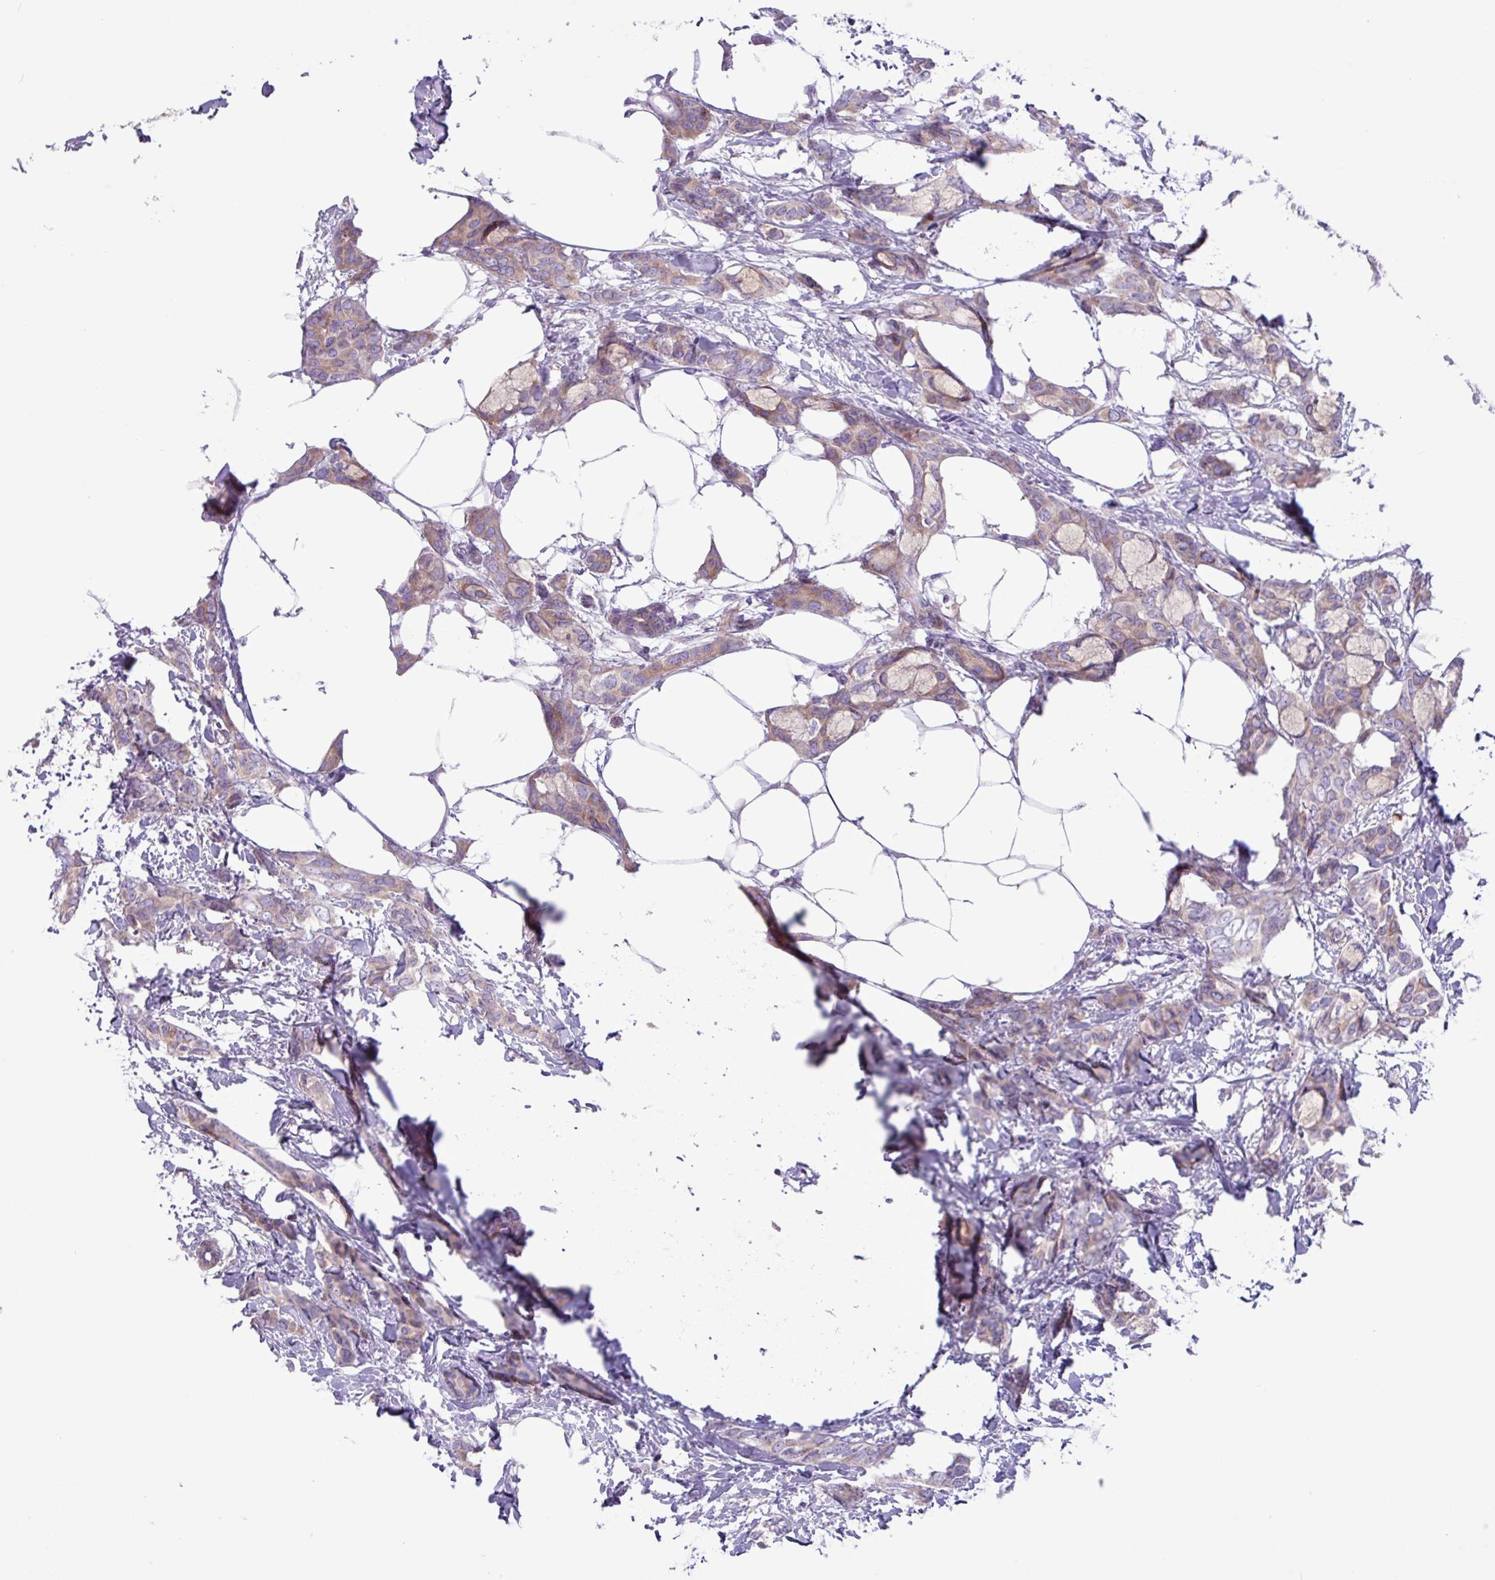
{"staining": {"intensity": "weak", "quantity": ">75%", "location": "cytoplasmic/membranous"}, "tissue": "breast cancer", "cell_type": "Tumor cells", "image_type": "cancer", "snomed": [{"axis": "morphology", "description": "Duct carcinoma"}, {"axis": "topography", "description": "Breast"}], "caption": "Breast cancer stained for a protein (brown) exhibits weak cytoplasmic/membranous positive staining in about >75% of tumor cells.", "gene": "SLC38A1", "patient": {"sex": "female", "age": 73}}